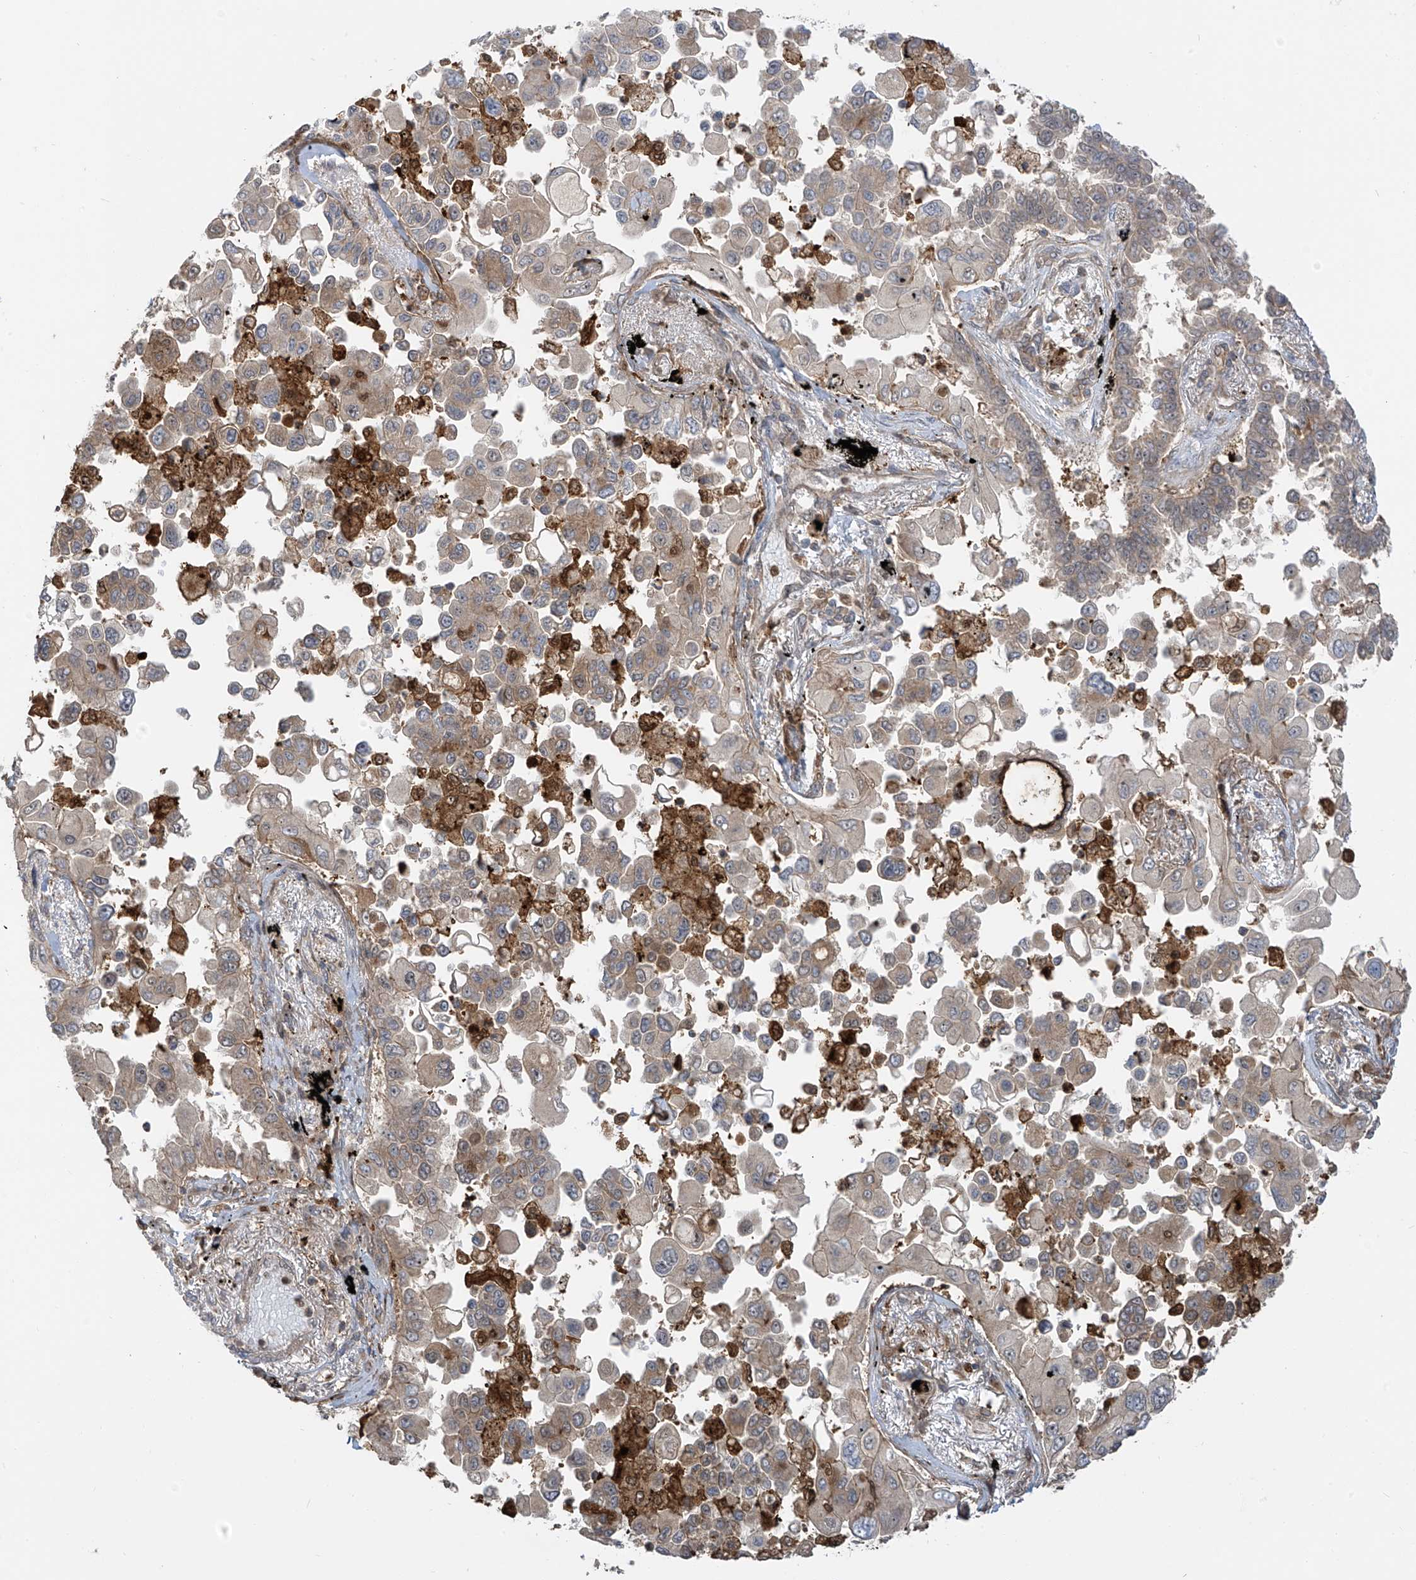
{"staining": {"intensity": "weak", "quantity": "25%-75%", "location": "cytoplasmic/membranous"}, "tissue": "lung cancer", "cell_type": "Tumor cells", "image_type": "cancer", "snomed": [{"axis": "morphology", "description": "Adenocarcinoma, NOS"}, {"axis": "topography", "description": "Lung"}], "caption": "Weak cytoplasmic/membranous protein staining is present in approximately 25%-75% of tumor cells in lung cancer (adenocarcinoma).", "gene": "ATAD2B", "patient": {"sex": "female", "age": 67}}